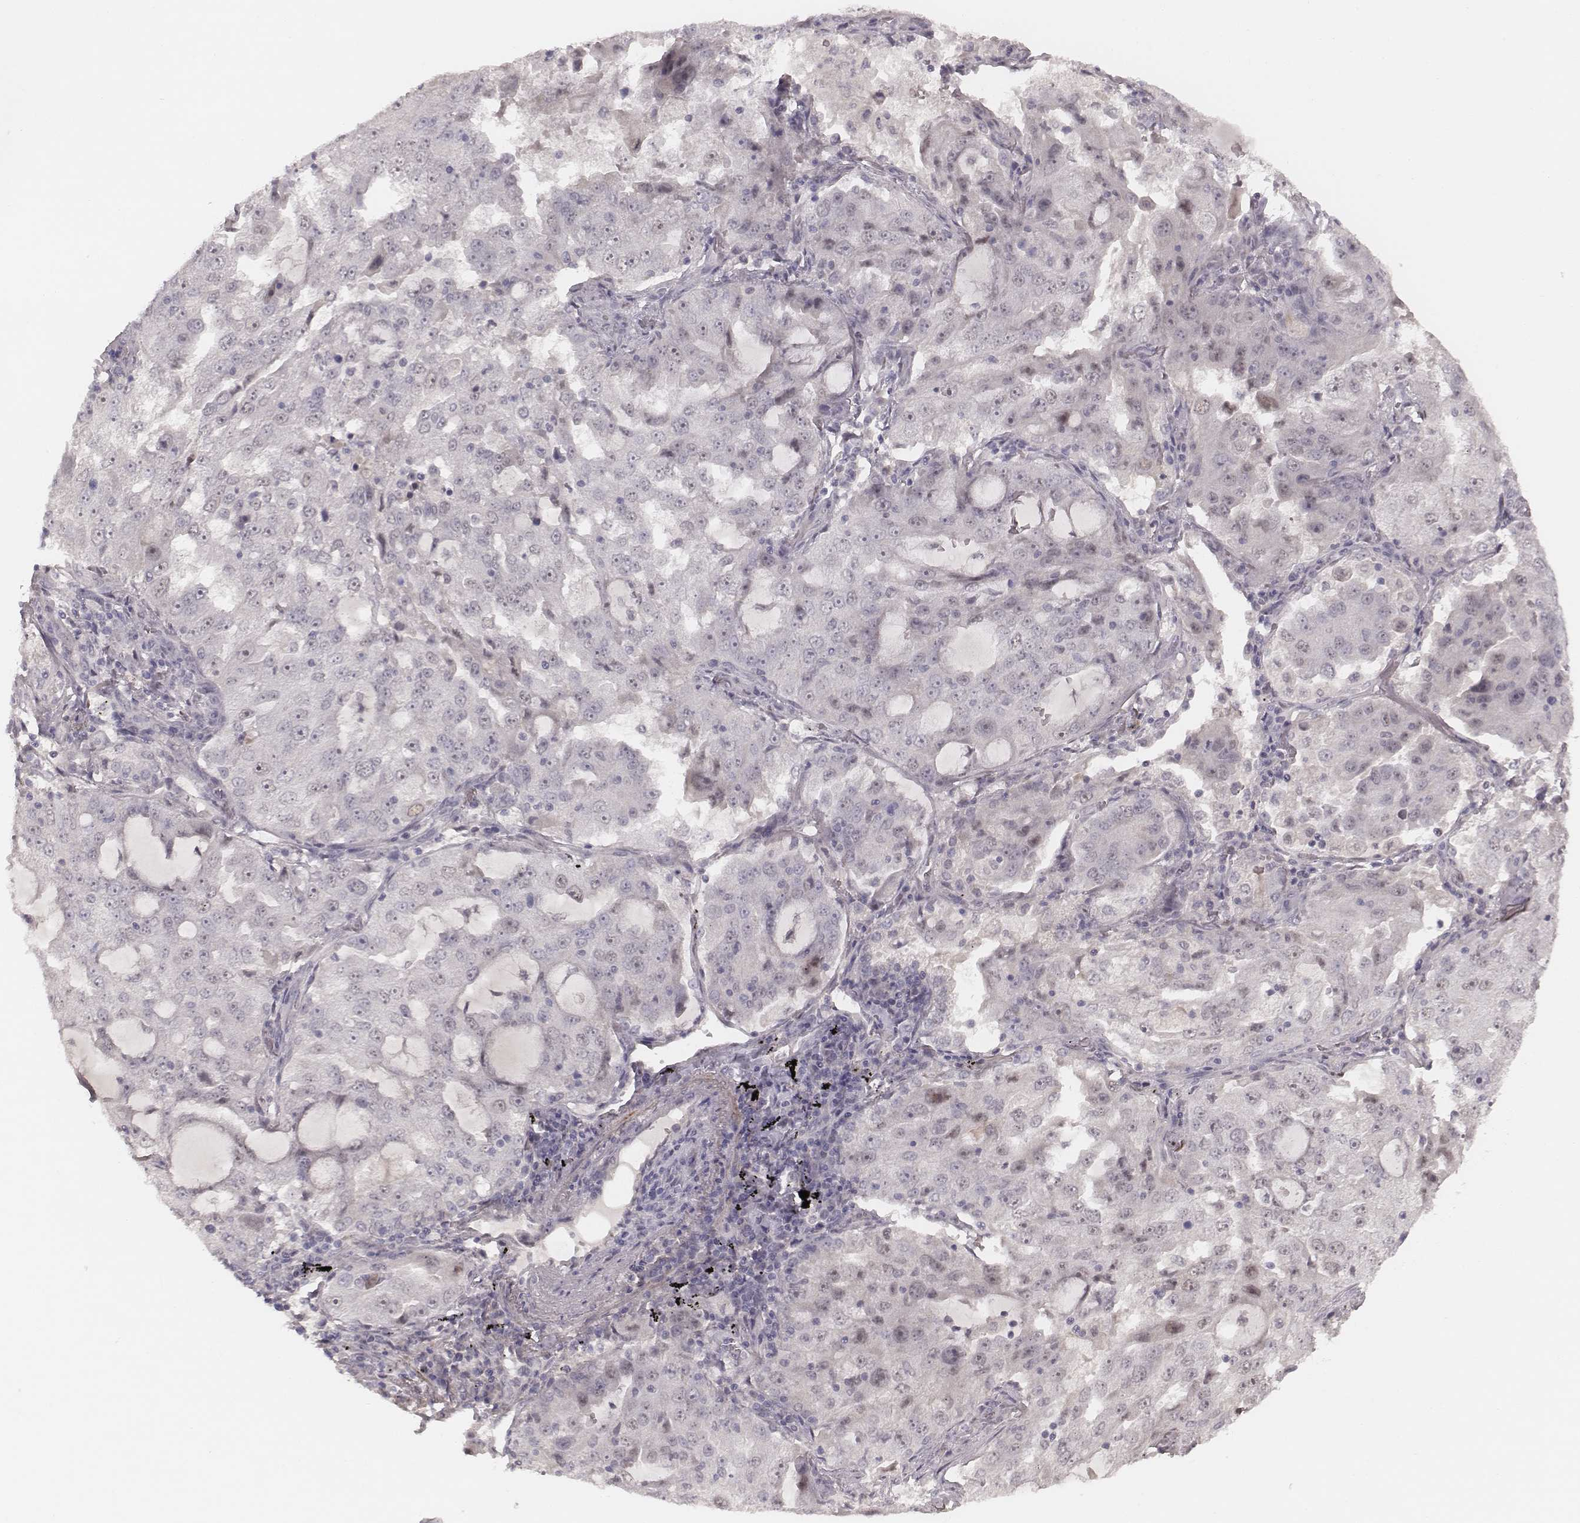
{"staining": {"intensity": "negative", "quantity": "none", "location": "none"}, "tissue": "lung cancer", "cell_type": "Tumor cells", "image_type": "cancer", "snomed": [{"axis": "morphology", "description": "Adenocarcinoma, NOS"}, {"axis": "topography", "description": "Lung"}], "caption": "Immunohistochemical staining of lung cancer exhibits no significant staining in tumor cells.", "gene": "FAM13B", "patient": {"sex": "female", "age": 61}}